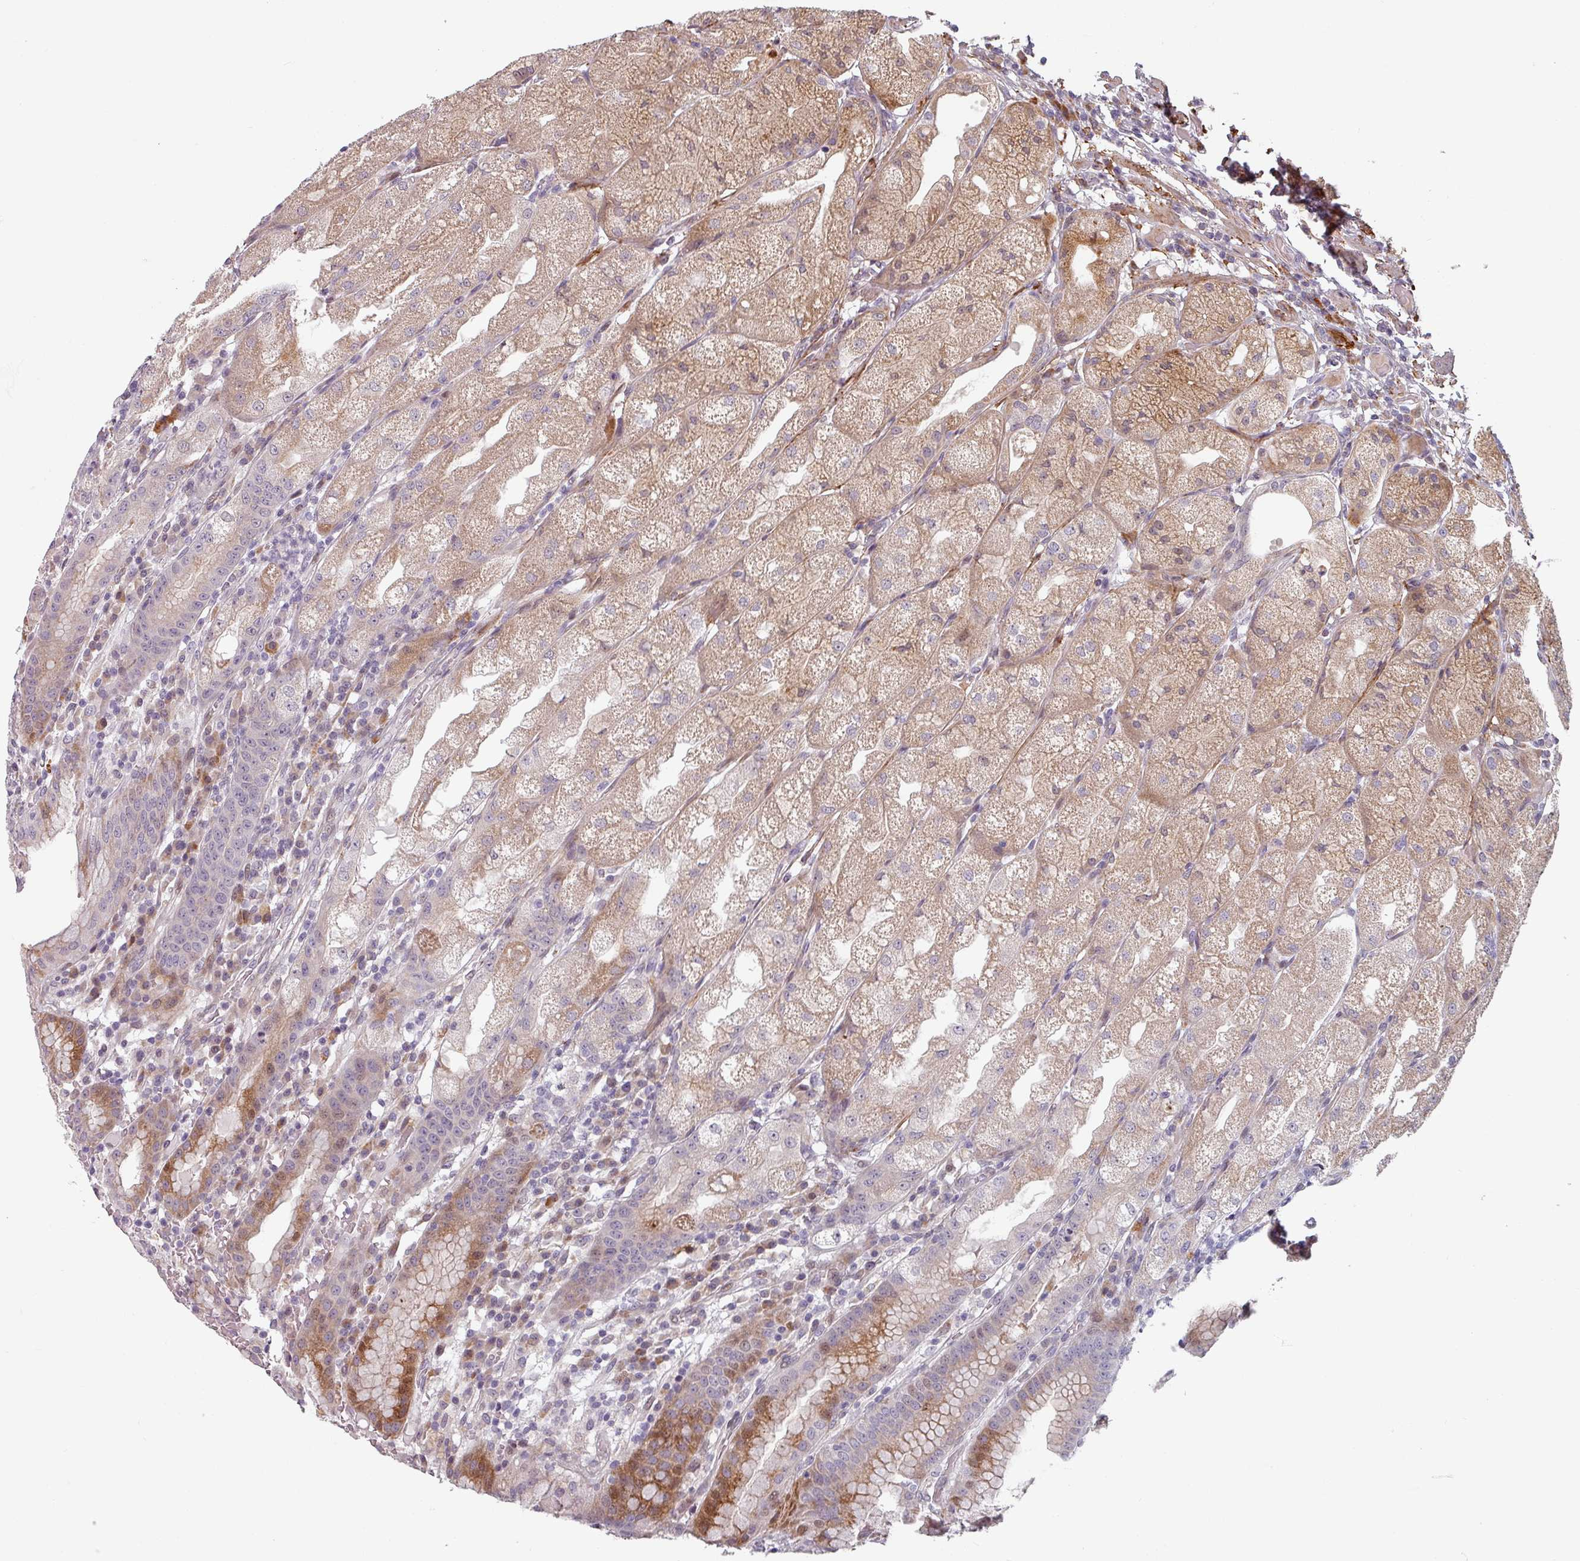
{"staining": {"intensity": "moderate", "quantity": "25%-75%", "location": "cytoplasmic/membranous"}, "tissue": "stomach", "cell_type": "Glandular cells", "image_type": "normal", "snomed": [{"axis": "morphology", "description": "Normal tissue, NOS"}, {"axis": "topography", "description": "Stomach, upper"}], "caption": "This is an image of immunohistochemistry staining of normal stomach, which shows moderate positivity in the cytoplasmic/membranous of glandular cells.", "gene": "CYB5RL", "patient": {"sex": "male", "age": 52}}